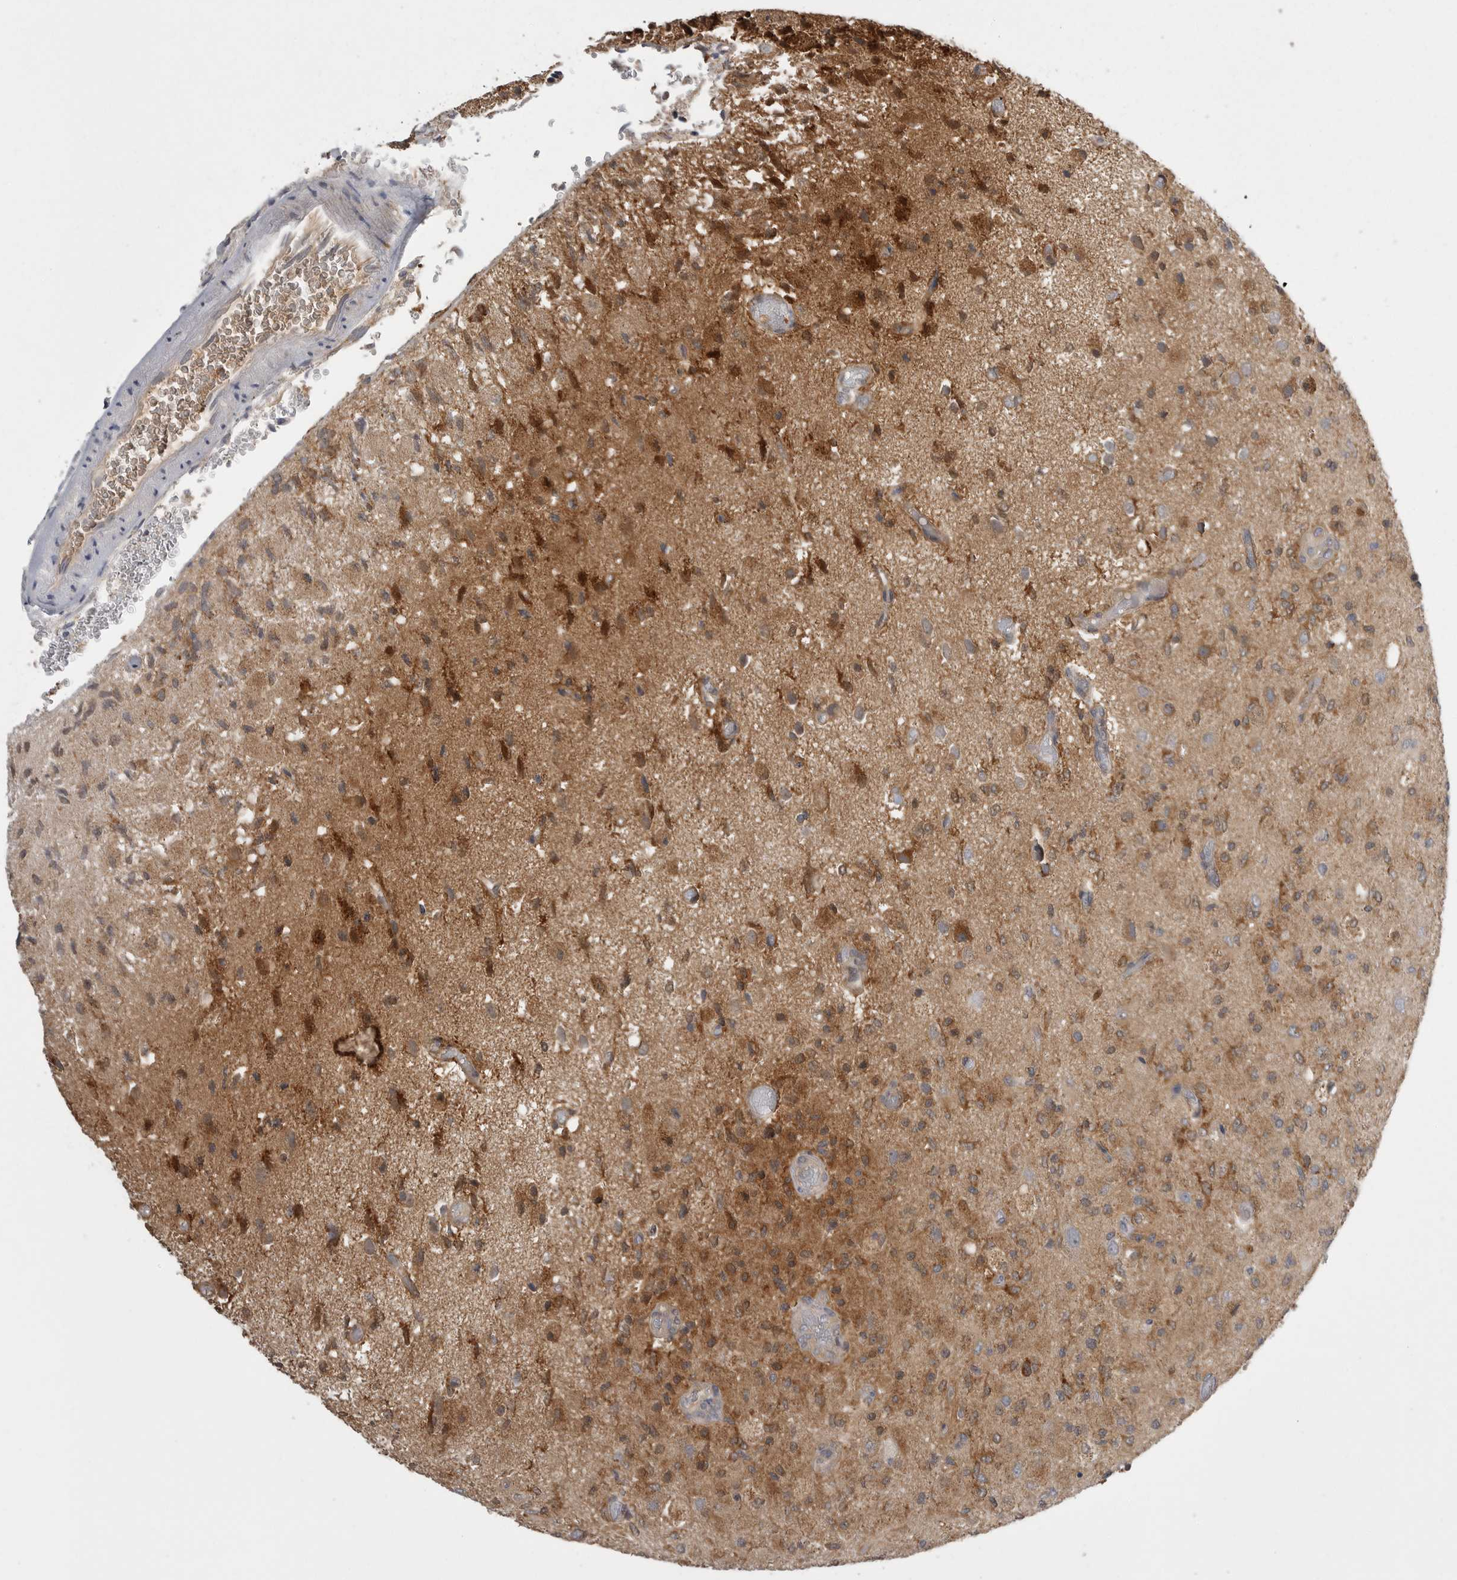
{"staining": {"intensity": "moderate", "quantity": ">75%", "location": "cytoplasmic/membranous"}, "tissue": "glioma", "cell_type": "Tumor cells", "image_type": "cancer", "snomed": [{"axis": "morphology", "description": "Normal tissue, NOS"}, {"axis": "morphology", "description": "Glioma, malignant, High grade"}, {"axis": "topography", "description": "Cerebral cortex"}], "caption": "Moderate cytoplasmic/membranous expression for a protein is appreciated in about >75% of tumor cells of glioma using IHC.", "gene": "KYAT3", "patient": {"sex": "male", "age": 77}}